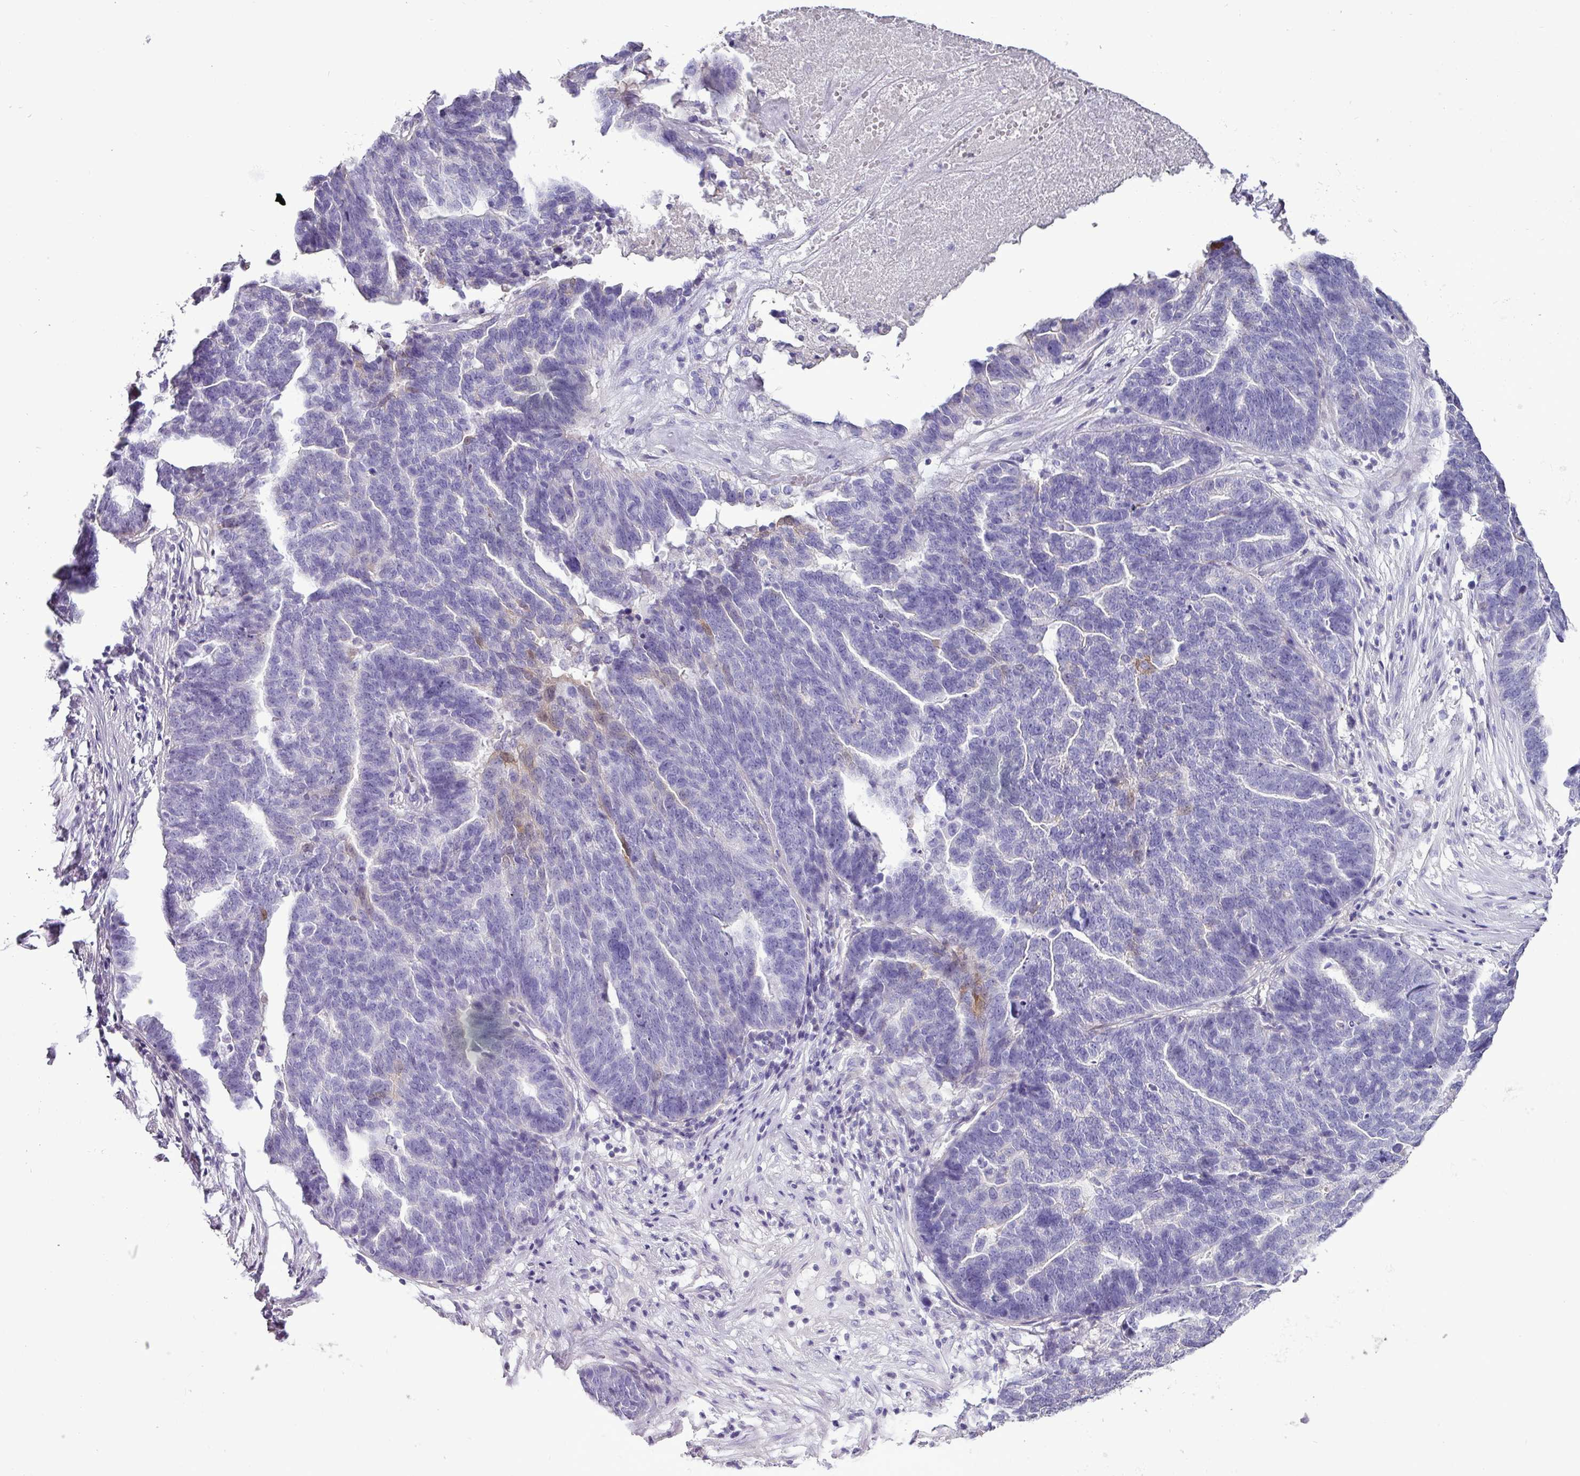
{"staining": {"intensity": "weak", "quantity": "<25%", "location": "cytoplasmic/membranous"}, "tissue": "ovarian cancer", "cell_type": "Tumor cells", "image_type": "cancer", "snomed": [{"axis": "morphology", "description": "Cystadenocarcinoma, serous, NOS"}, {"axis": "topography", "description": "Ovary"}], "caption": "IHC image of human ovarian serous cystadenocarcinoma stained for a protein (brown), which demonstrates no positivity in tumor cells. Nuclei are stained in blue.", "gene": "GSTA3", "patient": {"sex": "female", "age": 59}}